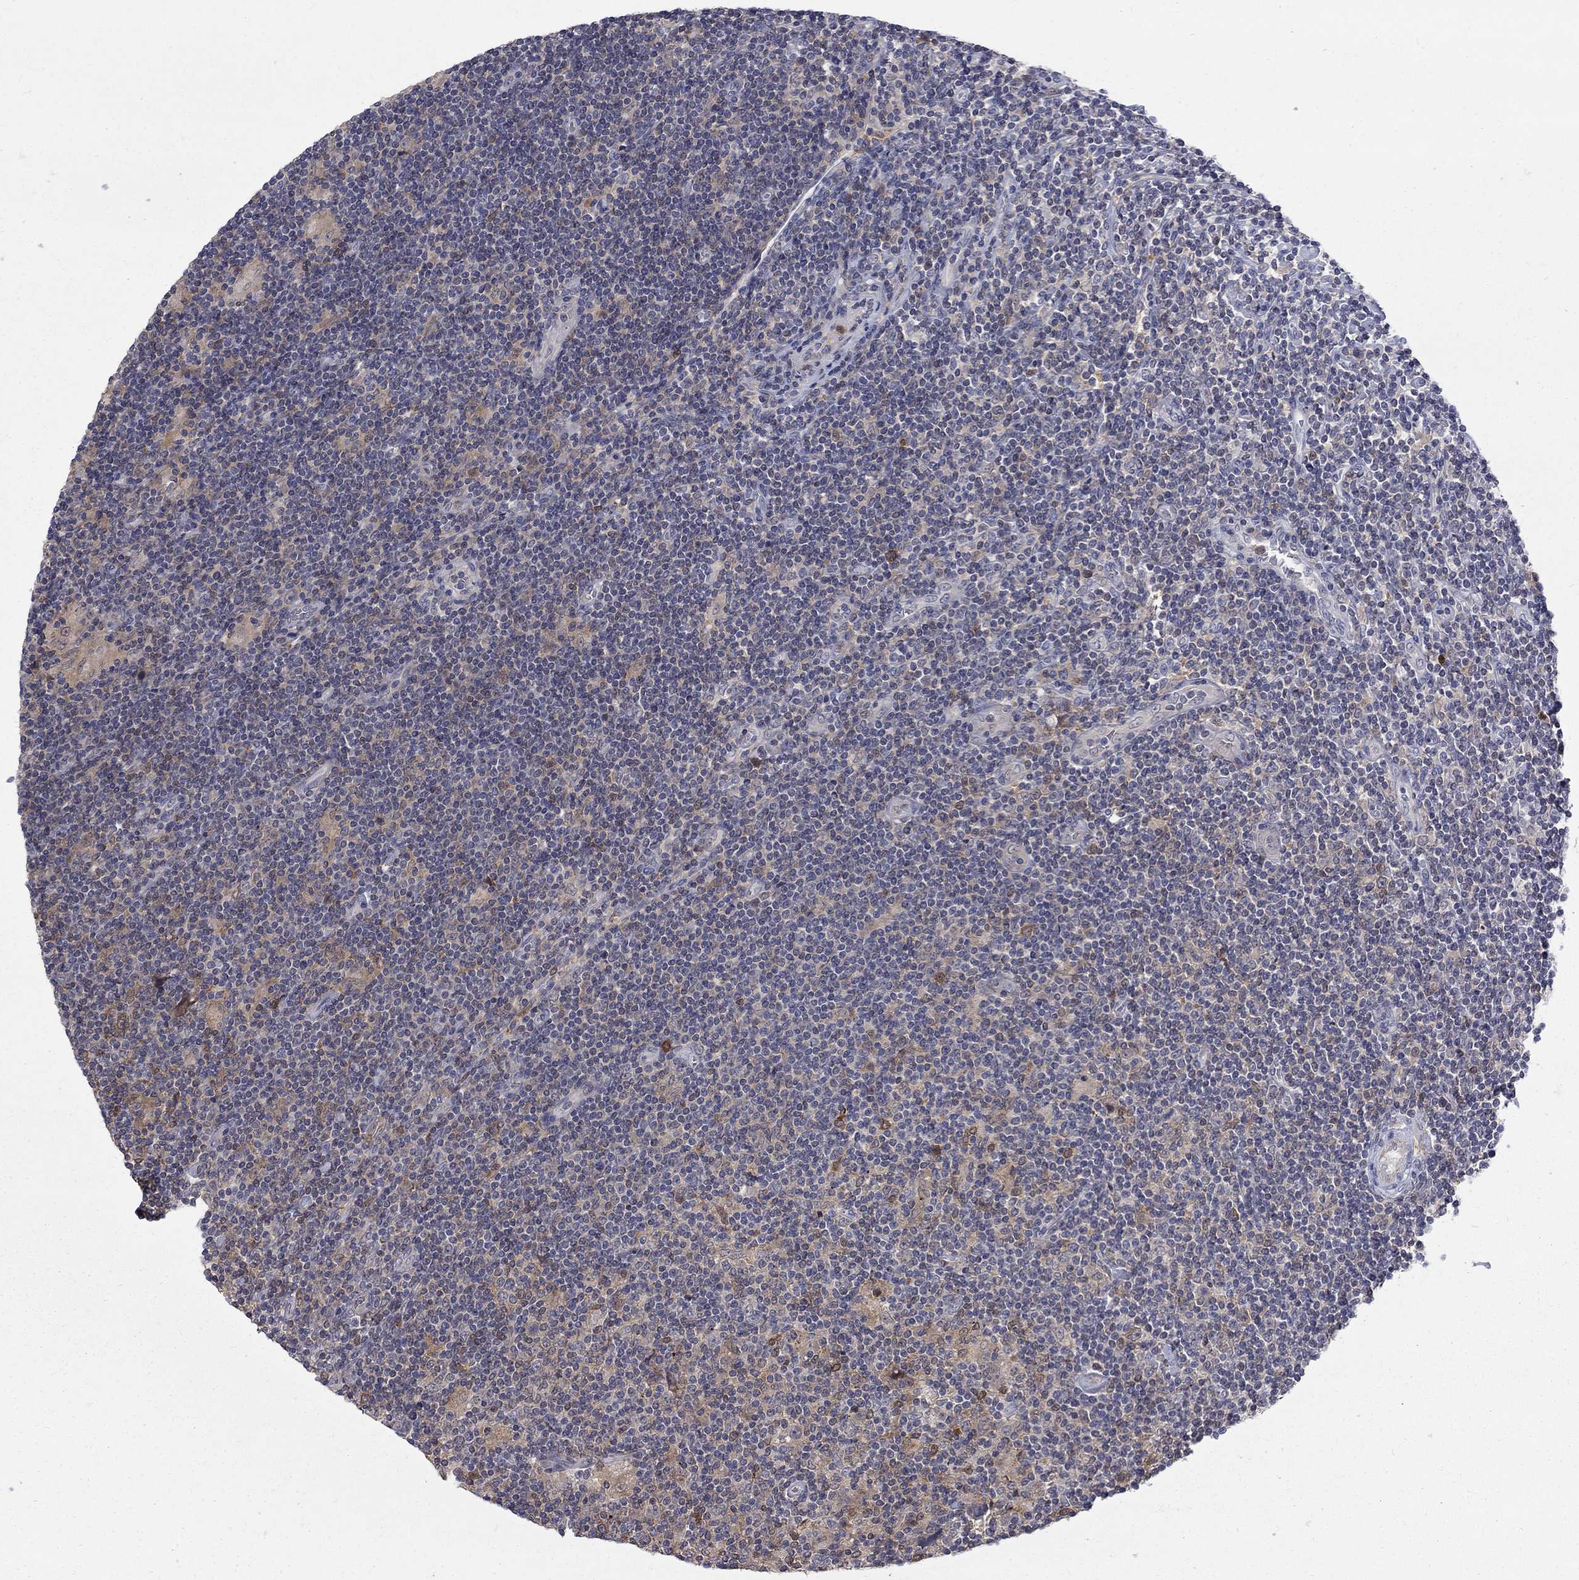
{"staining": {"intensity": "negative", "quantity": "none", "location": "none"}, "tissue": "lymphoma", "cell_type": "Tumor cells", "image_type": "cancer", "snomed": [{"axis": "morphology", "description": "Hodgkin's disease, NOS"}, {"axis": "topography", "description": "Lymph node"}], "caption": "The image demonstrates no significant expression in tumor cells of lymphoma. (Brightfield microscopy of DAB immunohistochemistry at high magnification).", "gene": "HKDC1", "patient": {"sex": "male", "age": 40}}